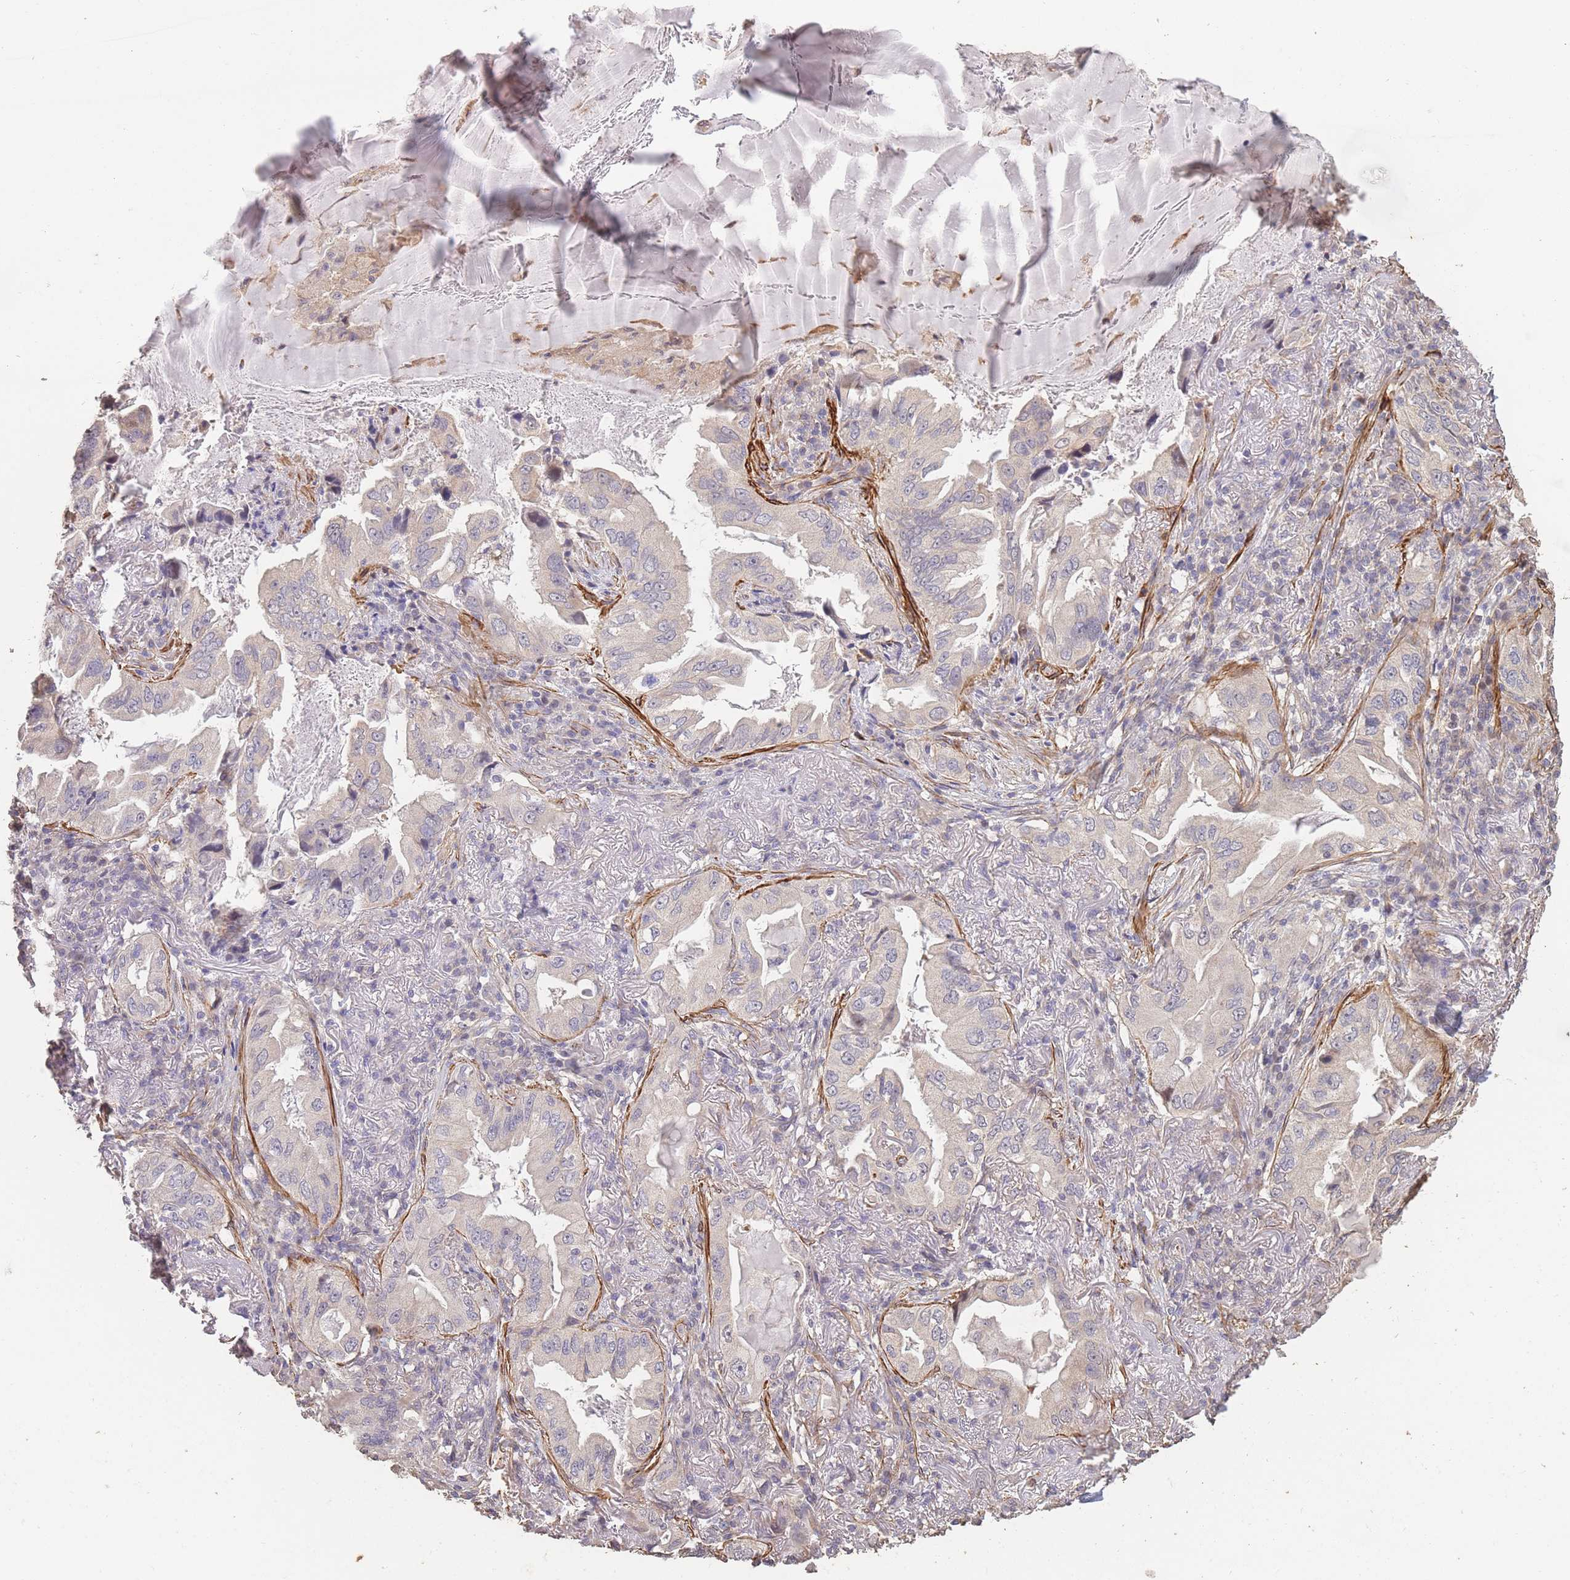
{"staining": {"intensity": "negative", "quantity": "none", "location": "none"}, "tissue": "lung cancer", "cell_type": "Tumor cells", "image_type": "cancer", "snomed": [{"axis": "morphology", "description": "Adenocarcinoma, NOS"}, {"axis": "topography", "description": "Lung"}], "caption": "Tumor cells show no significant positivity in lung adenocarcinoma. (Brightfield microscopy of DAB (3,3'-diaminobenzidine) immunohistochemistry at high magnification).", "gene": "NLRC4", "patient": {"sex": "female", "age": 69}}